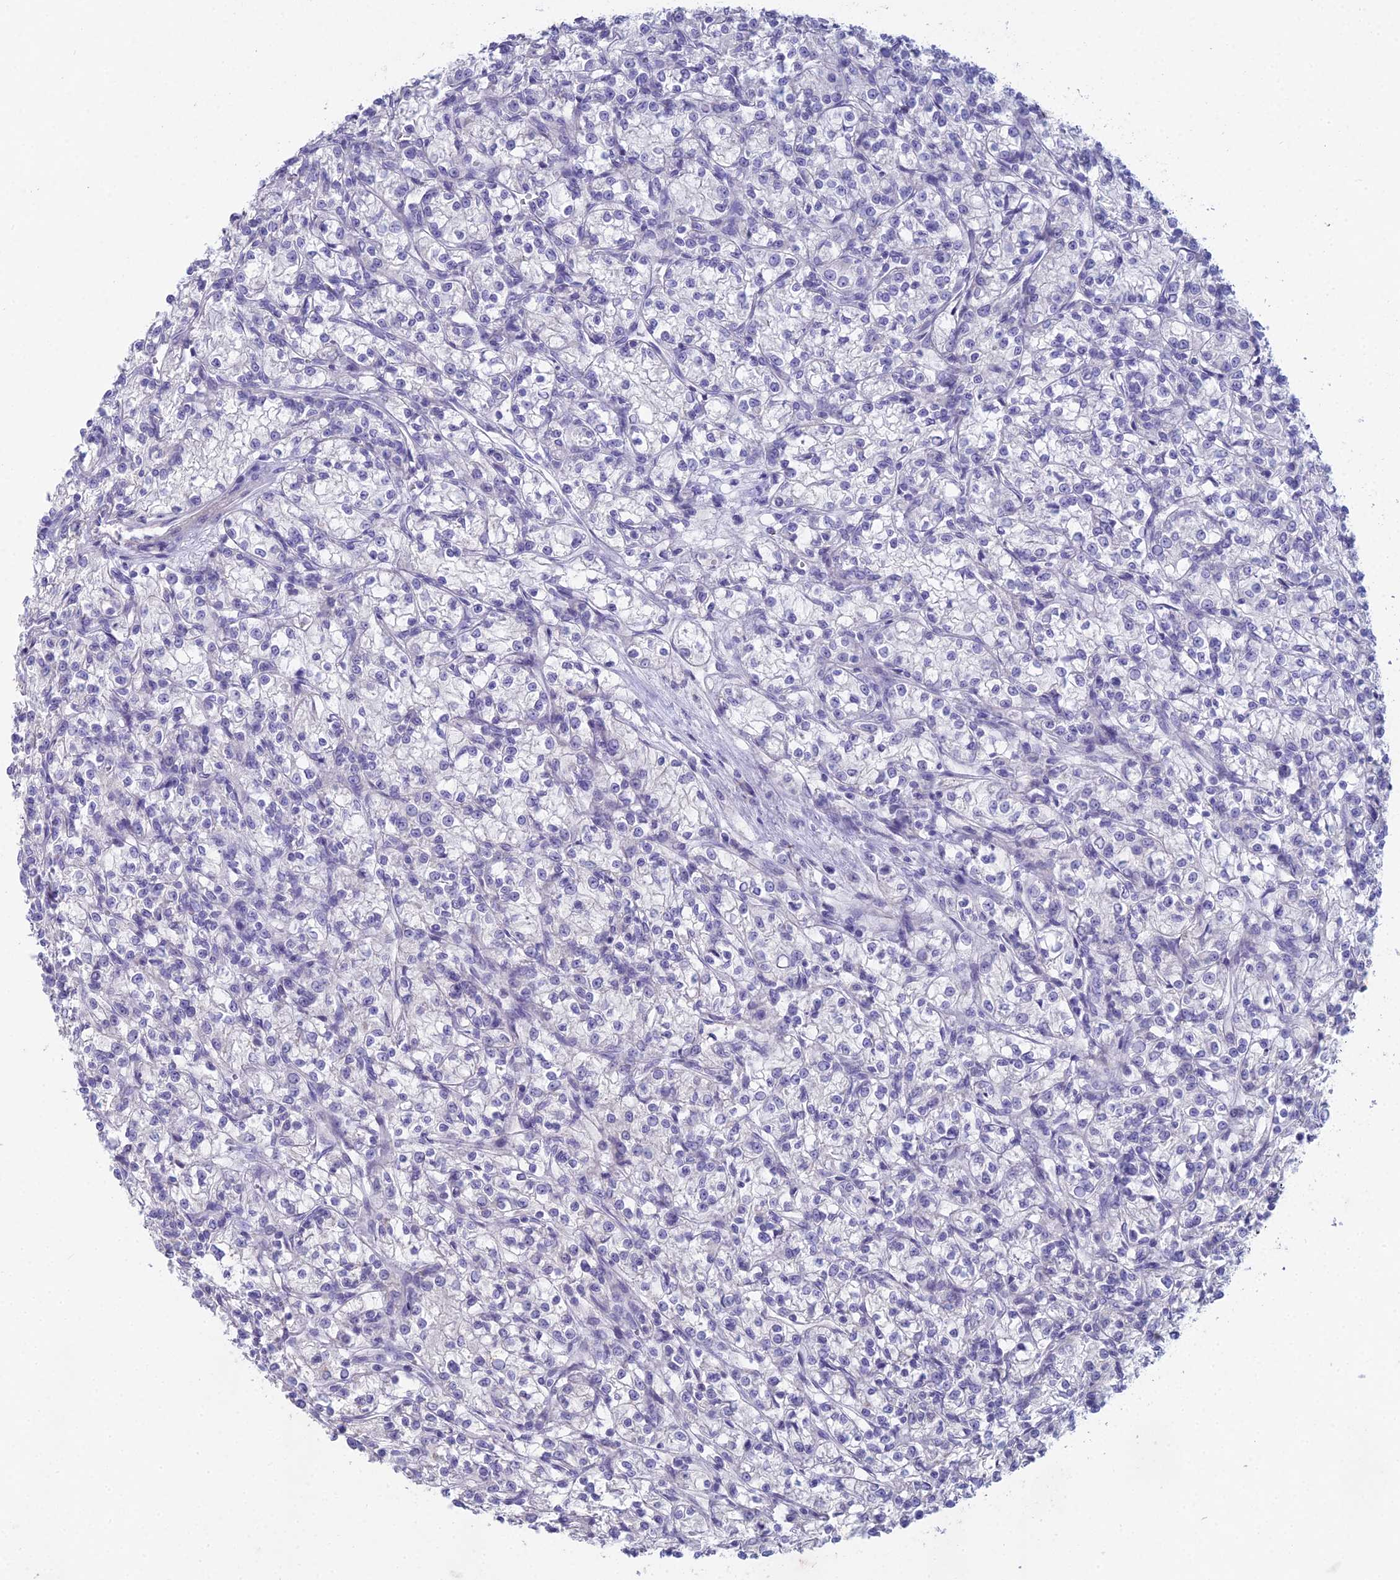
{"staining": {"intensity": "negative", "quantity": "none", "location": "none"}, "tissue": "renal cancer", "cell_type": "Tumor cells", "image_type": "cancer", "snomed": [{"axis": "morphology", "description": "Adenocarcinoma, NOS"}, {"axis": "topography", "description": "Kidney"}], "caption": "The photomicrograph exhibits no significant expression in tumor cells of renal cancer (adenocarcinoma). Nuclei are stained in blue.", "gene": "NCAM1", "patient": {"sex": "female", "age": 59}}